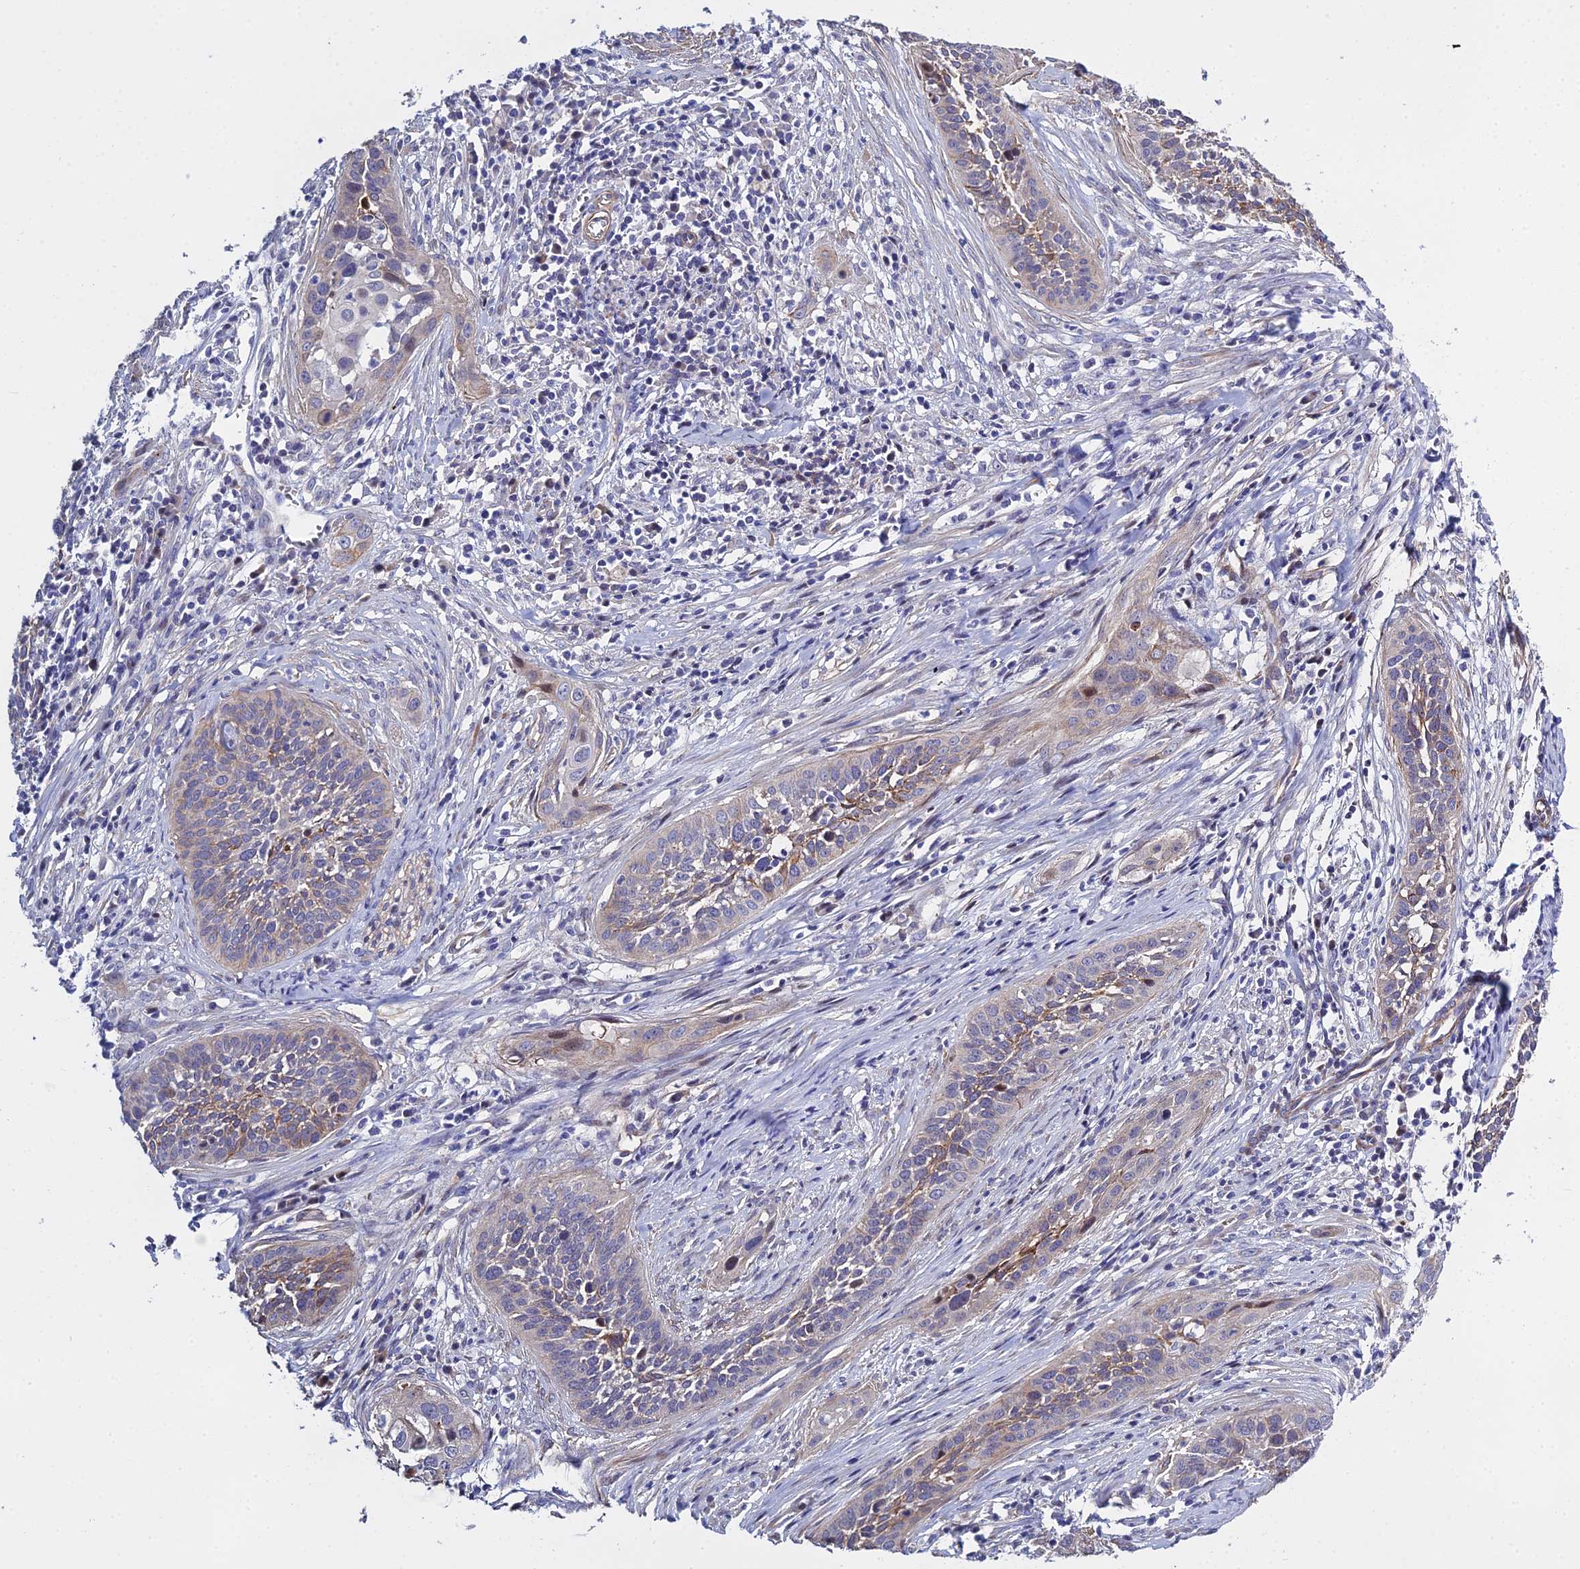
{"staining": {"intensity": "moderate", "quantity": "<25%", "location": "cytoplasmic/membranous"}, "tissue": "cervical cancer", "cell_type": "Tumor cells", "image_type": "cancer", "snomed": [{"axis": "morphology", "description": "Squamous cell carcinoma, NOS"}, {"axis": "topography", "description": "Cervix"}], "caption": "Squamous cell carcinoma (cervical) tissue displays moderate cytoplasmic/membranous staining in about <25% of tumor cells, visualized by immunohistochemistry.", "gene": "LZTS2", "patient": {"sex": "female", "age": 34}}